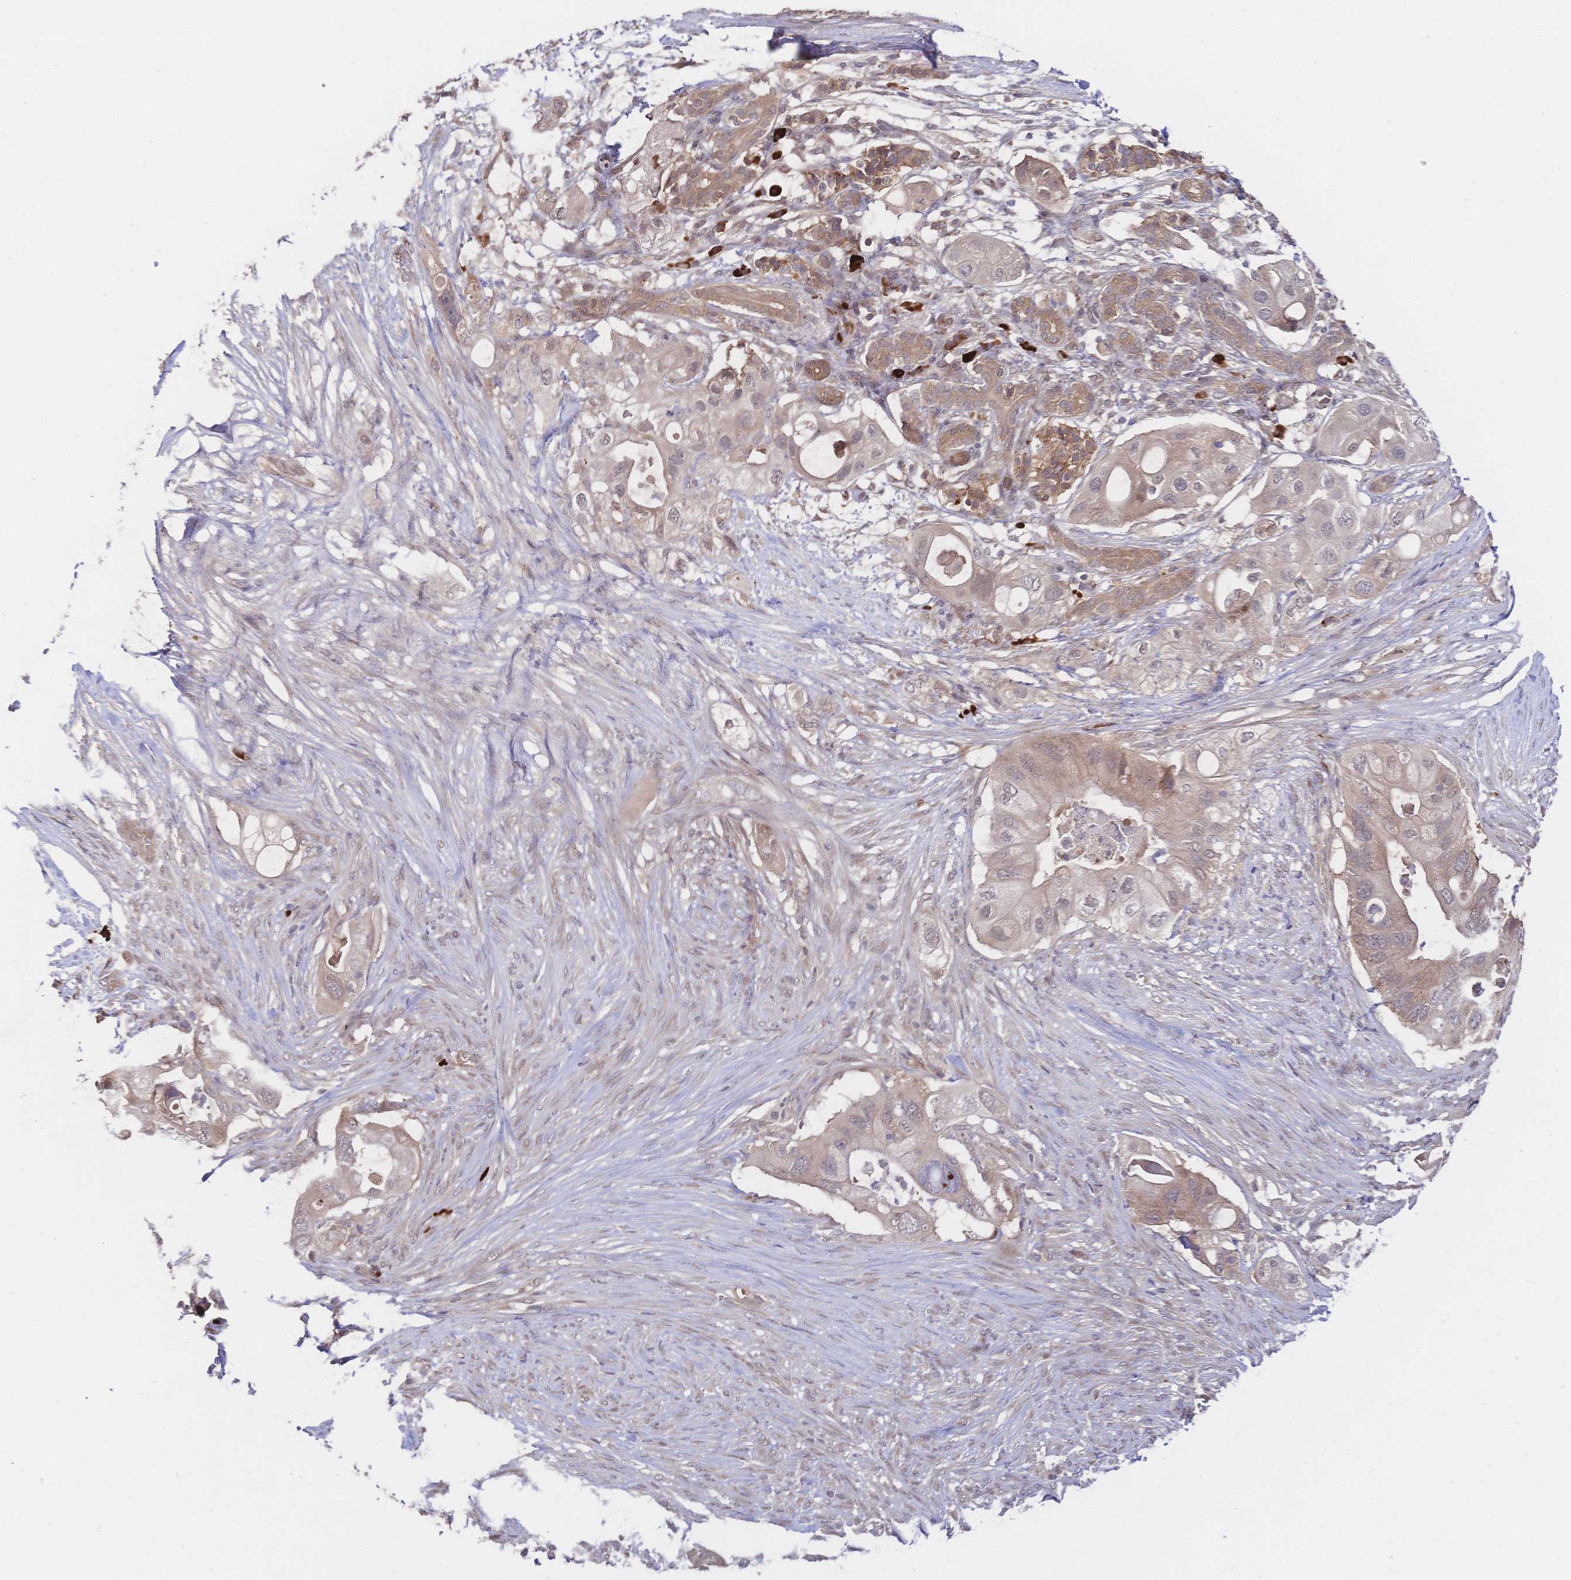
{"staining": {"intensity": "weak", "quantity": ">75%", "location": "cytoplasmic/membranous"}, "tissue": "pancreatic cancer", "cell_type": "Tumor cells", "image_type": "cancer", "snomed": [{"axis": "morphology", "description": "Adenocarcinoma, NOS"}, {"axis": "topography", "description": "Pancreas"}], "caption": "Brown immunohistochemical staining in pancreatic cancer (adenocarcinoma) shows weak cytoplasmic/membranous expression in about >75% of tumor cells. The staining was performed using DAB (3,3'-diaminobenzidine), with brown indicating positive protein expression. Nuclei are stained blue with hematoxylin.", "gene": "LMO4", "patient": {"sex": "female", "age": 72}}